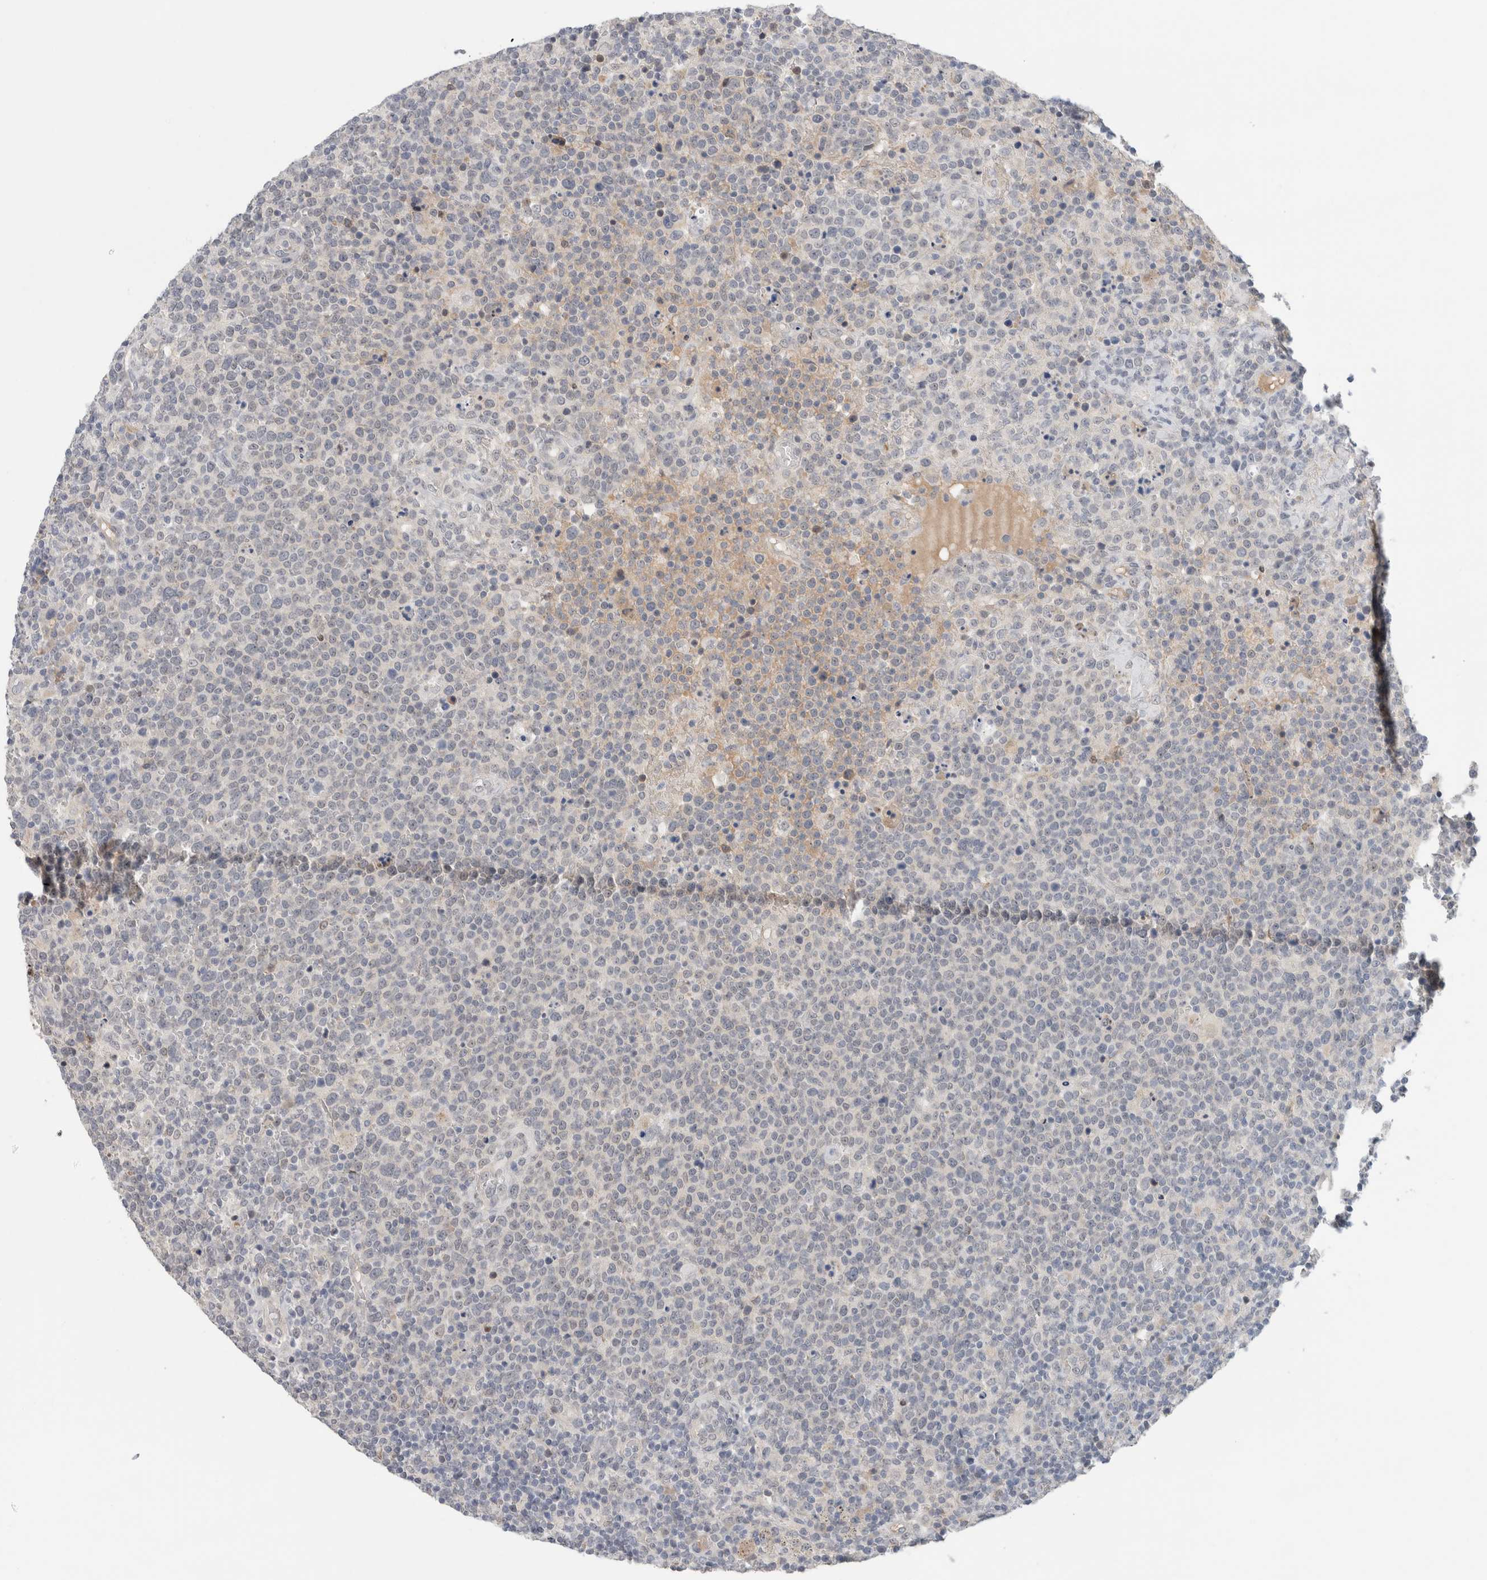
{"staining": {"intensity": "negative", "quantity": "none", "location": "none"}, "tissue": "lymphoma", "cell_type": "Tumor cells", "image_type": "cancer", "snomed": [{"axis": "morphology", "description": "Malignant lymphoma, non-Hodgkin's type, High grade"}, {"axis": "topography", "description": "Lymph node"}], "caption": "IHC of malignant lymphoma, non-Hodgkin's type (high-grade) reveals no positivity in tumor cells.", "gene": "HCN3", "patient": {"sex": "male", "age": 61}}